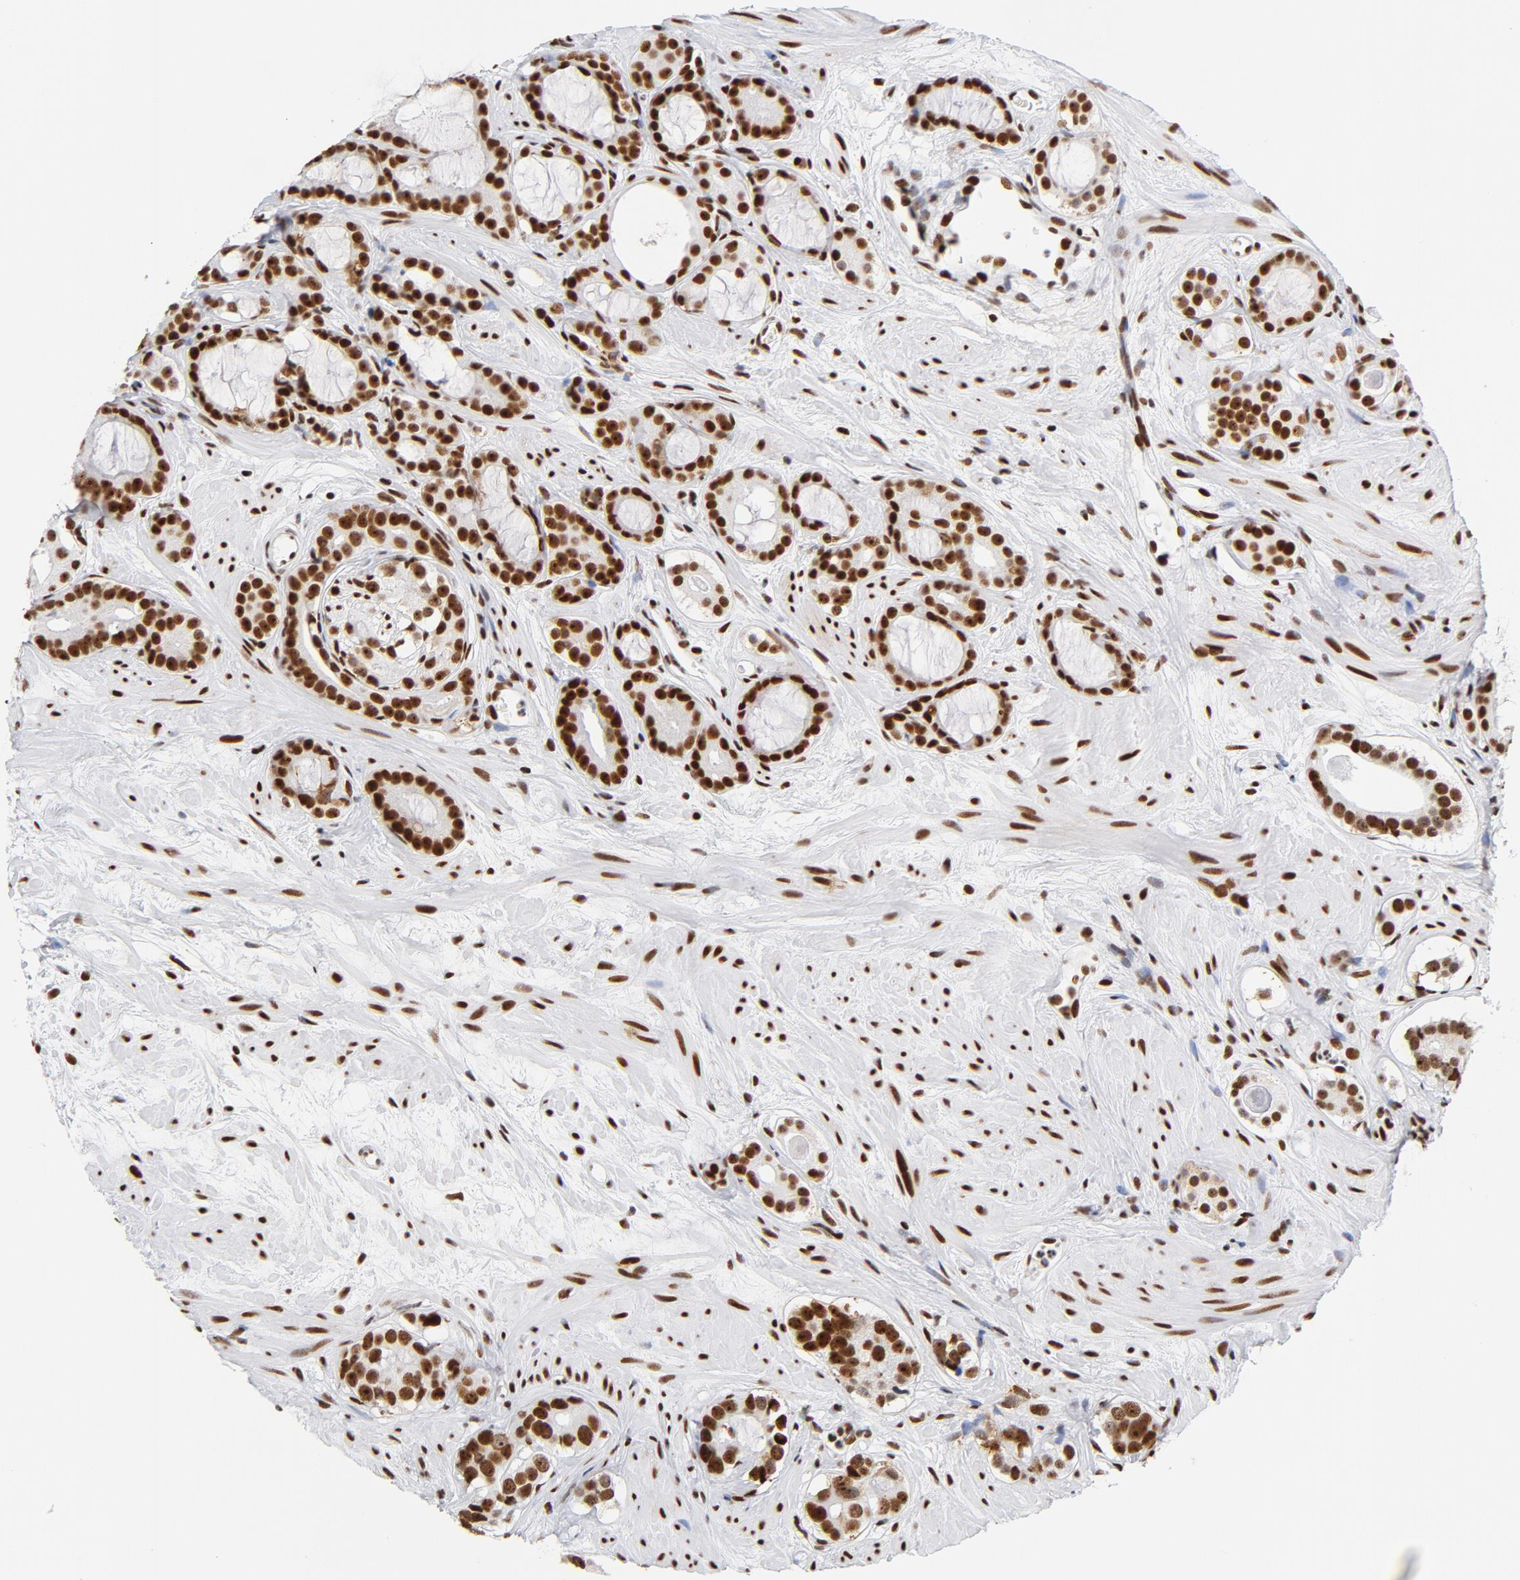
{"staining": {"intensity": "strong", "quantity": ">75%", "location": "nuclear"}, "tissue": "prostate cancer", "cell_type": "Tumor cells", "image_type": "cancer", "snomed": [{"axis": "morphology", "description": "Adenocarcinoma, Low grade"}, {"axis": "topography", "description": "Prostate"}], "caption": "A high amount of strong nuclear positivity is appreciated in about >75% of tumor cells in prostate low-grade adenocarcinoma tissue.", "gene": "XRCC5", "patient": {"sex": "male", "age": 57}}